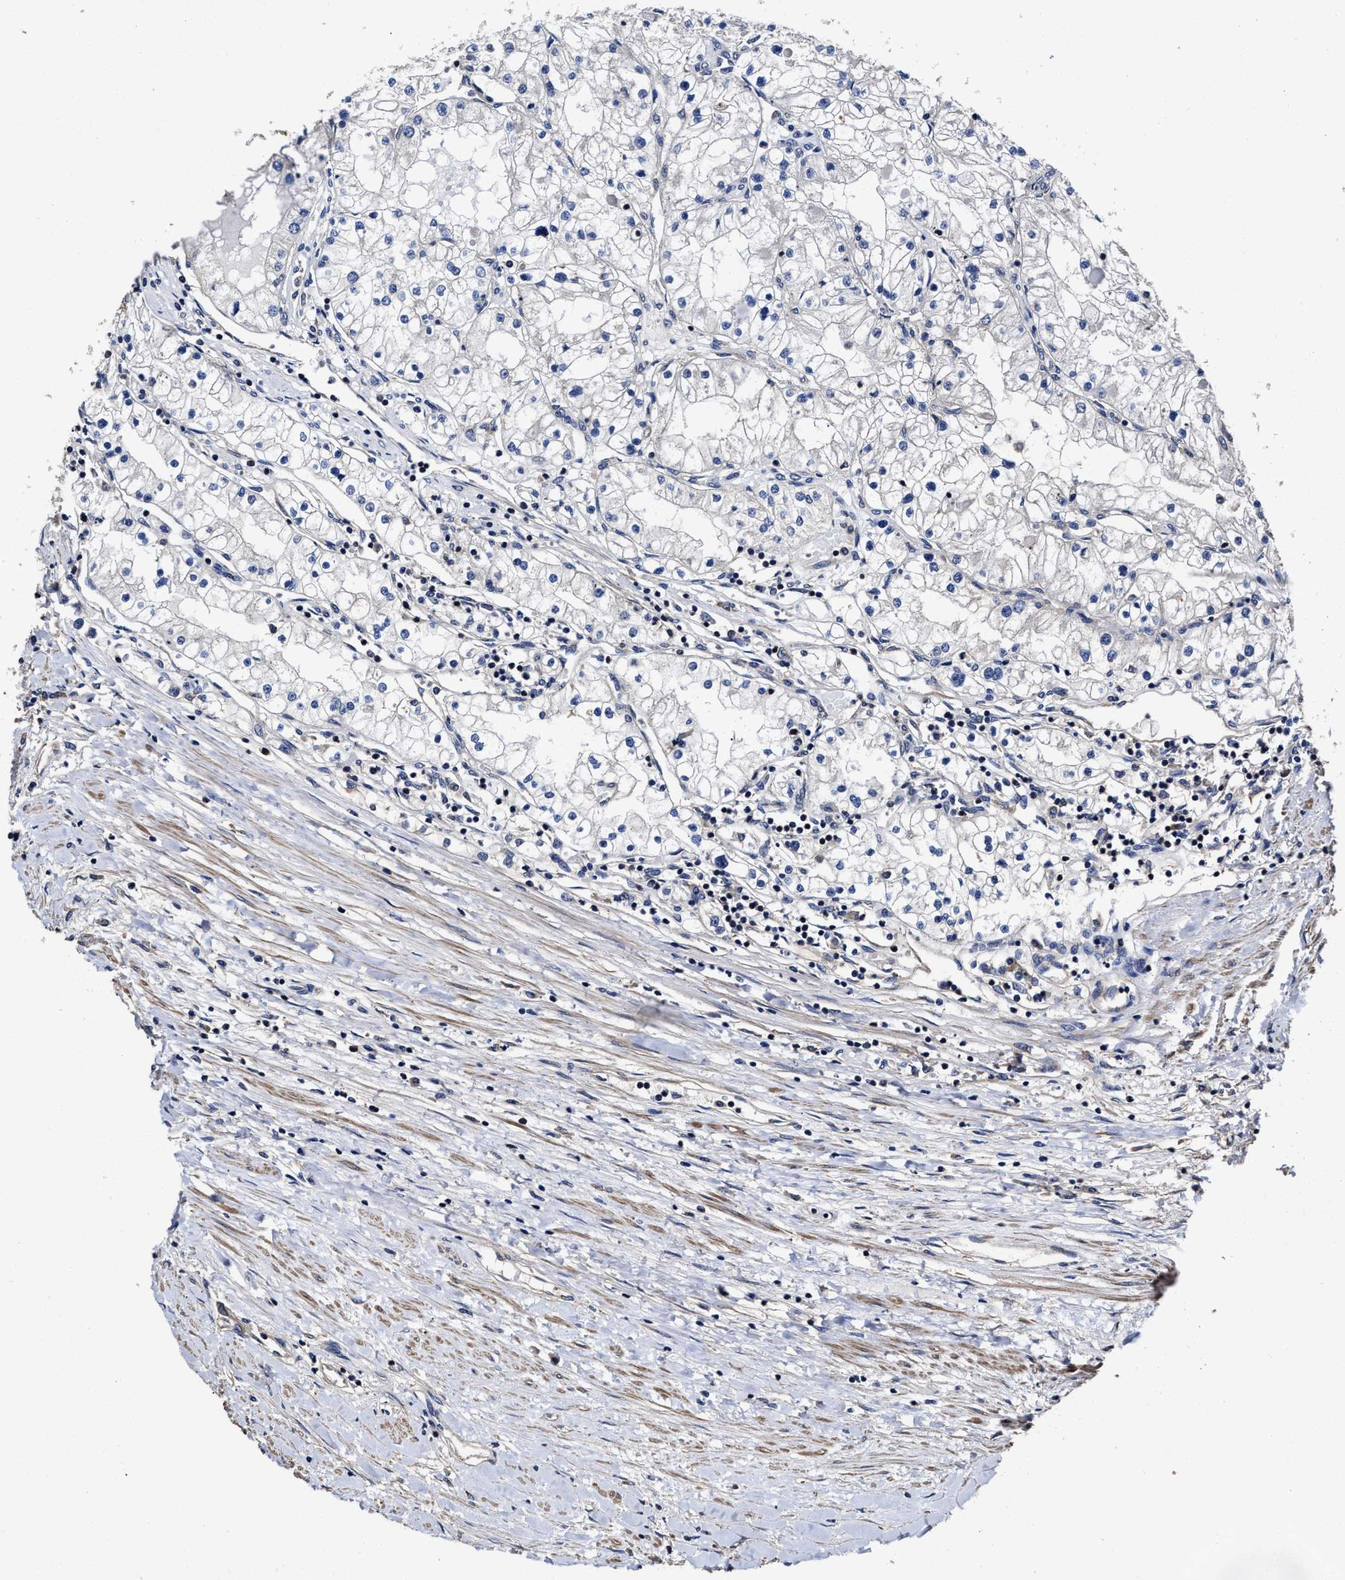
{"staining": {"intensity": "negative", "quantity": "none", "location": "none"}, "tissue": "renal cancer", "cell_type": "Tumor cells", "image_type": "cancer", "snomed": [{"axis": "morphology", "description": "Adenocarcinoma, NOS"}, {"axis": "topography", "description": "Kidney"}], "caption": "High power microscopy histopathology image of an IHC histopathology image of renal cancer, revealing no significant expression in tumor cells.", "gene": "AVEN", "patient": {"sex": "male", "age": 68}}